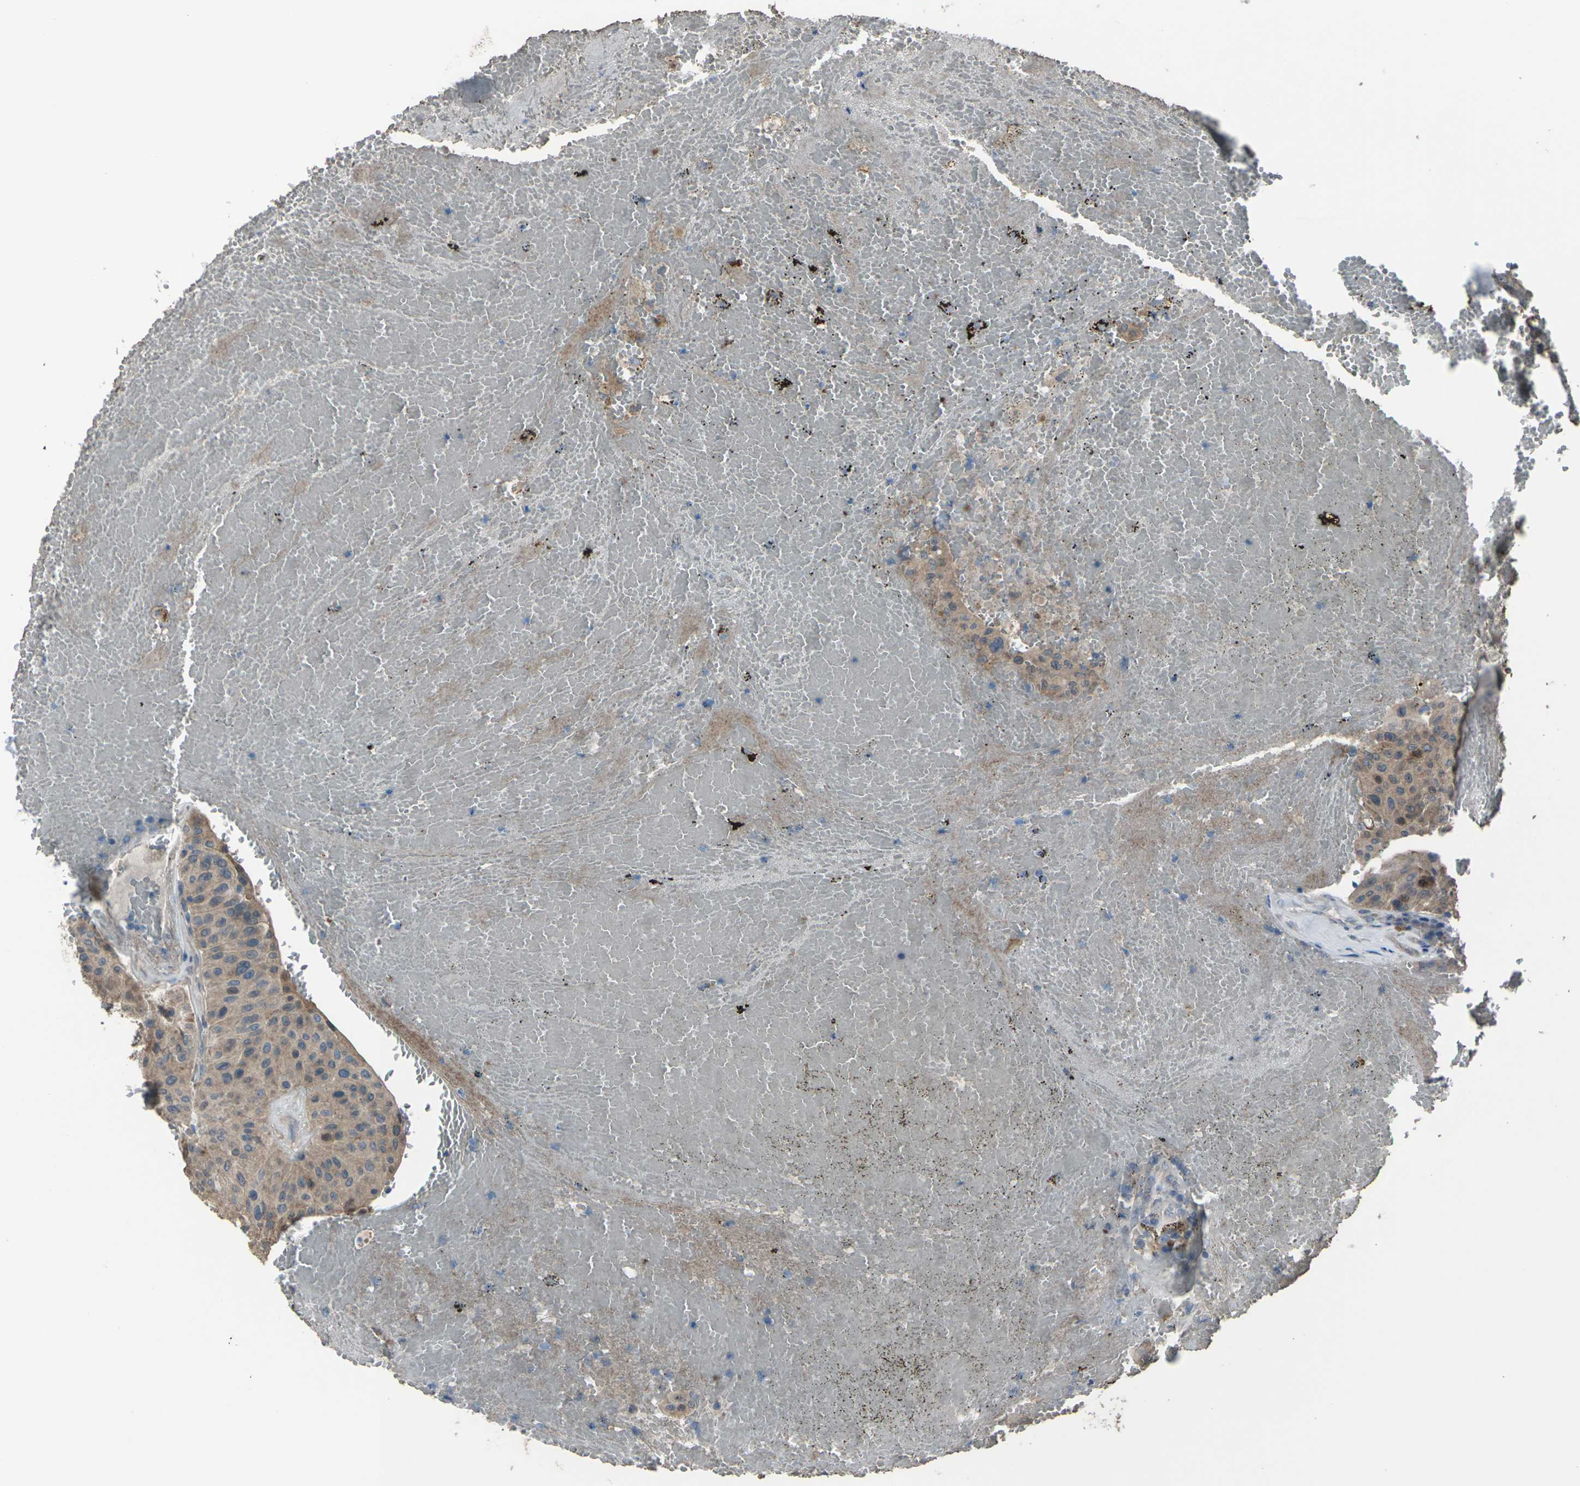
{"staining": {"intensity": "weak", "quantity": ">75%", "location": "cytoplasmic/membranous"}, "tissue": "urothelial cancer", "cell_type": "Tumor cells", "image_type": "cancer", "snomed": [{"axis": "morphology", "description": "Urothelial carcinoma, High grade"}, {"axis": "topography", "description": "Urinary bladder"}], "caption": "A brown stain highlights weak cytoplasmic/membranous positivity of a protein in high-grade urothelial carcinoma tumor cells.", "gene": "CCR10", "patient": {"sex": "male", "age": 66}}